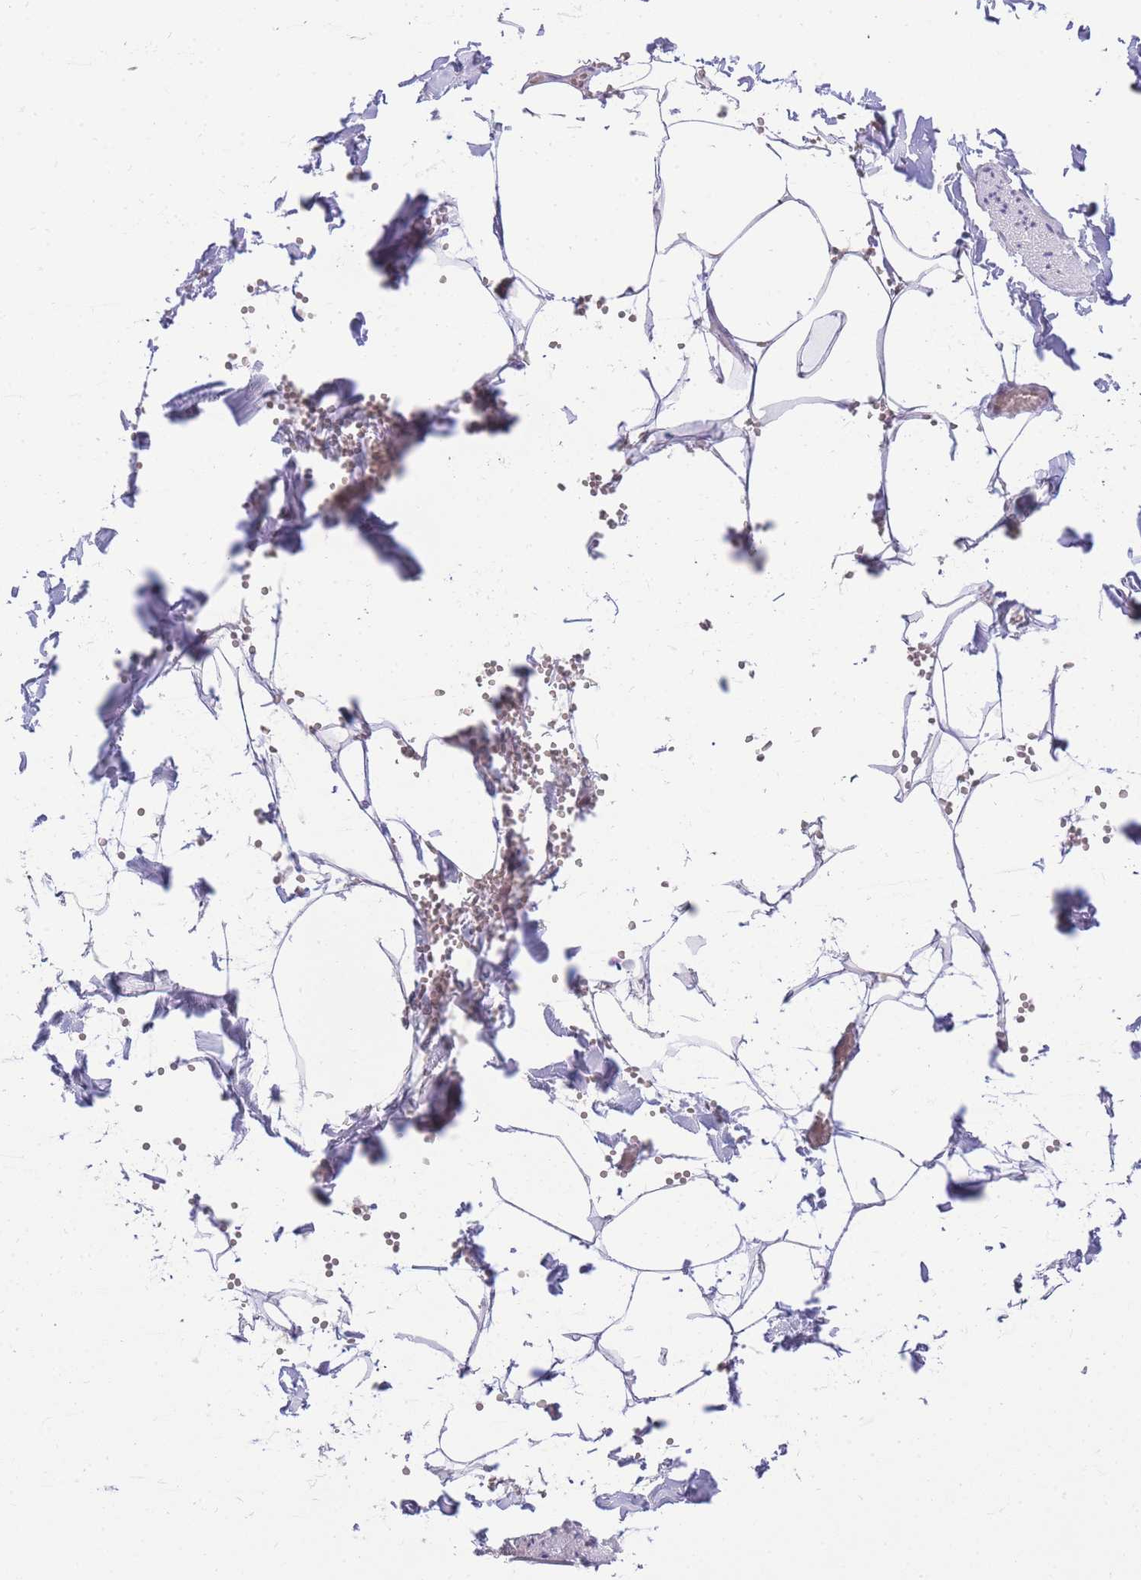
{"staining": {"intensity": "negative", "quantity": "none", "location": "none"}, "tissue": "adipose tissue", "cell_type": "Adipocytes", "image_type": "normal", "snomed": [{"axis": "morphology", "description": "Normal tissue, NOS"}, {"axis": "topography", "description": "Gallbladder"}, {"axis": "topography", "description": "Peripheral nerve tissue"}], "caption": "This micrograph is of benign adipose tissue stained with immunohistochemistry to label a protein in brown with the nuclei are counter-stained blue. There is no staining in adipocytes. (DAB IHC with hematoxylin counter stain).", "gene": "PUS10", "patient": {"sex": "male", "age": 38}}